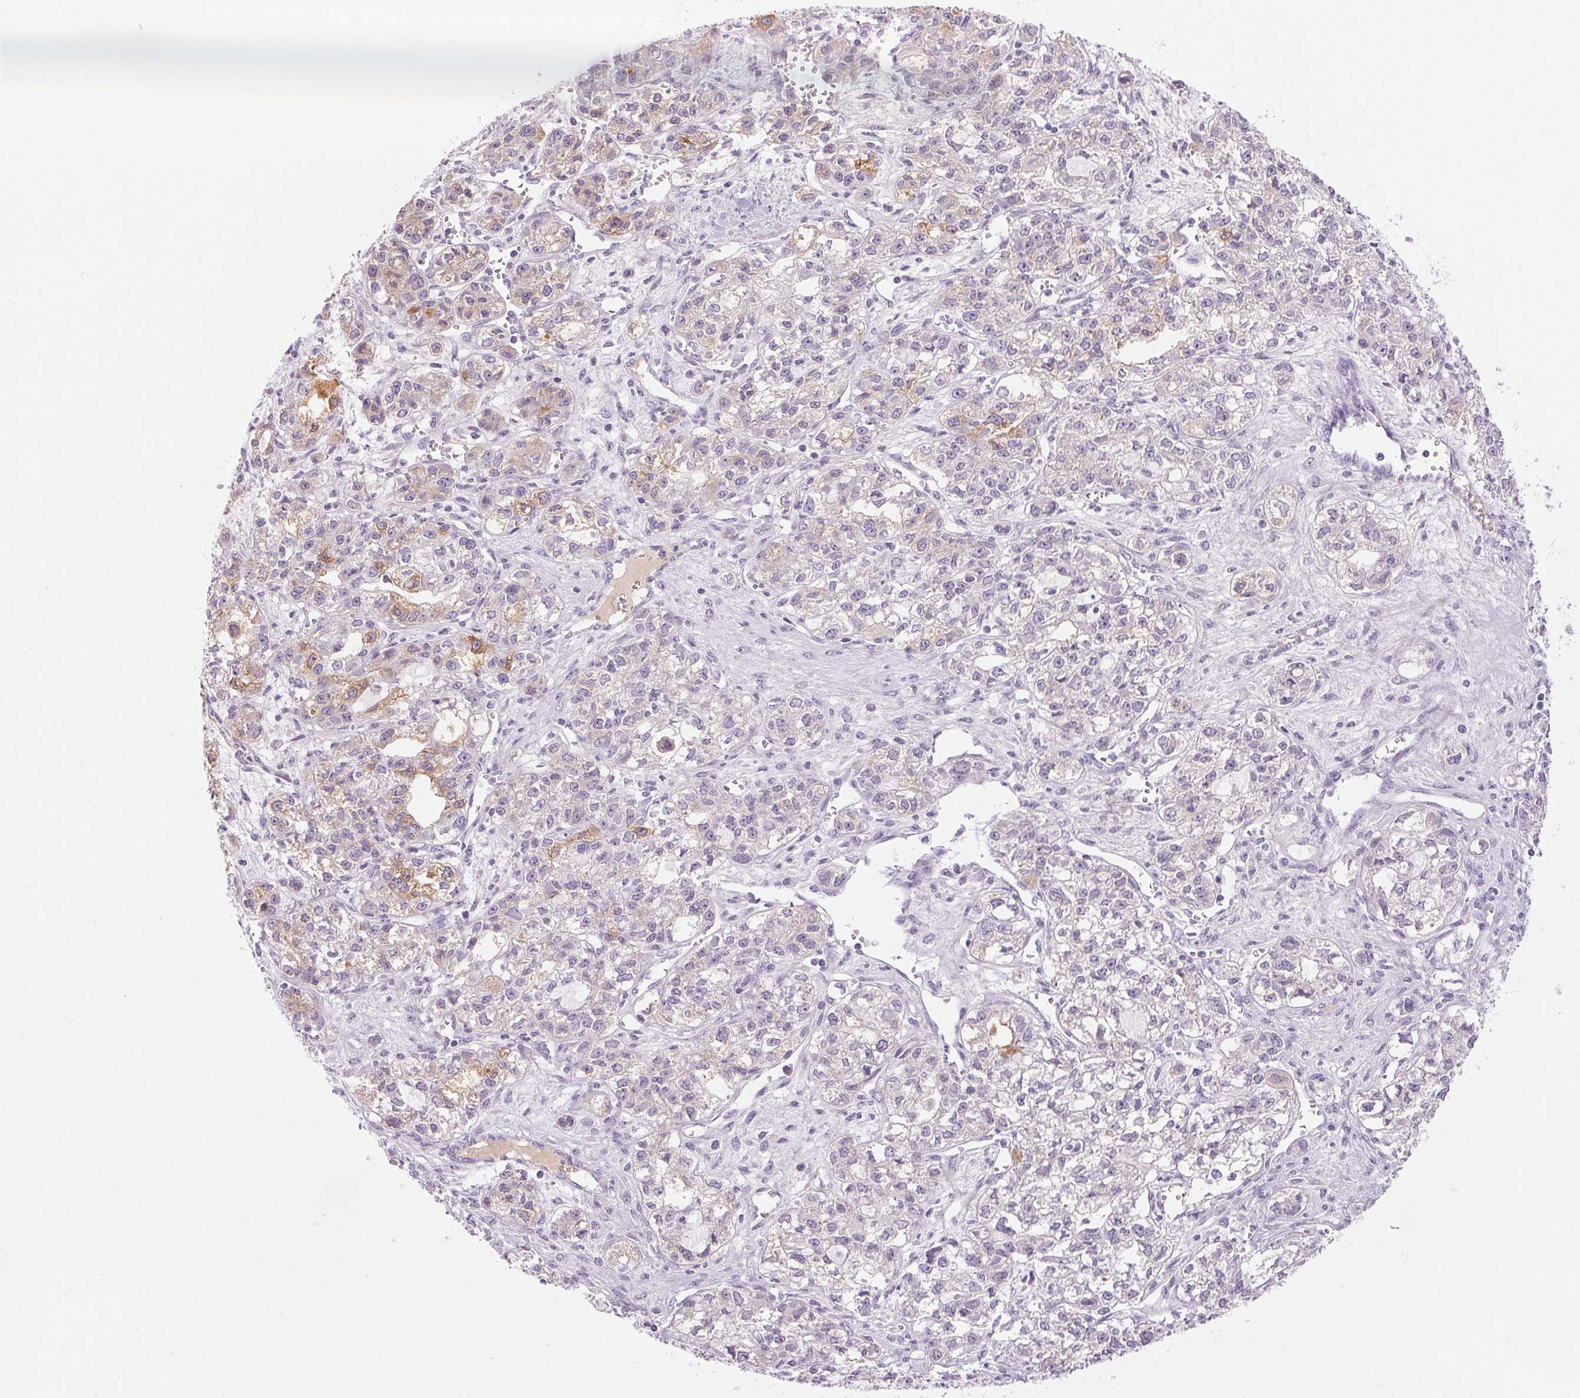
{"staining": {"intensity": "weak", "quantity": "<25%", "location": "cytoplasmic/membranous"}, "tissue": "ovarian cancer", "cell_type": "Tumor cells", "image_type": "cancer", "snomed": [{"axis": "morphology", "description": "Carcinoma, endometroid"}, {"axis": "topography", "description": "Ovary"}], "caption": "Immunohistochemical staining of endometroid carcinoma (ovarian) exhibits no significant staining in tumor cells.", "gene": "IFIT1B", "patient": {"sex": "female", "age": 64}}